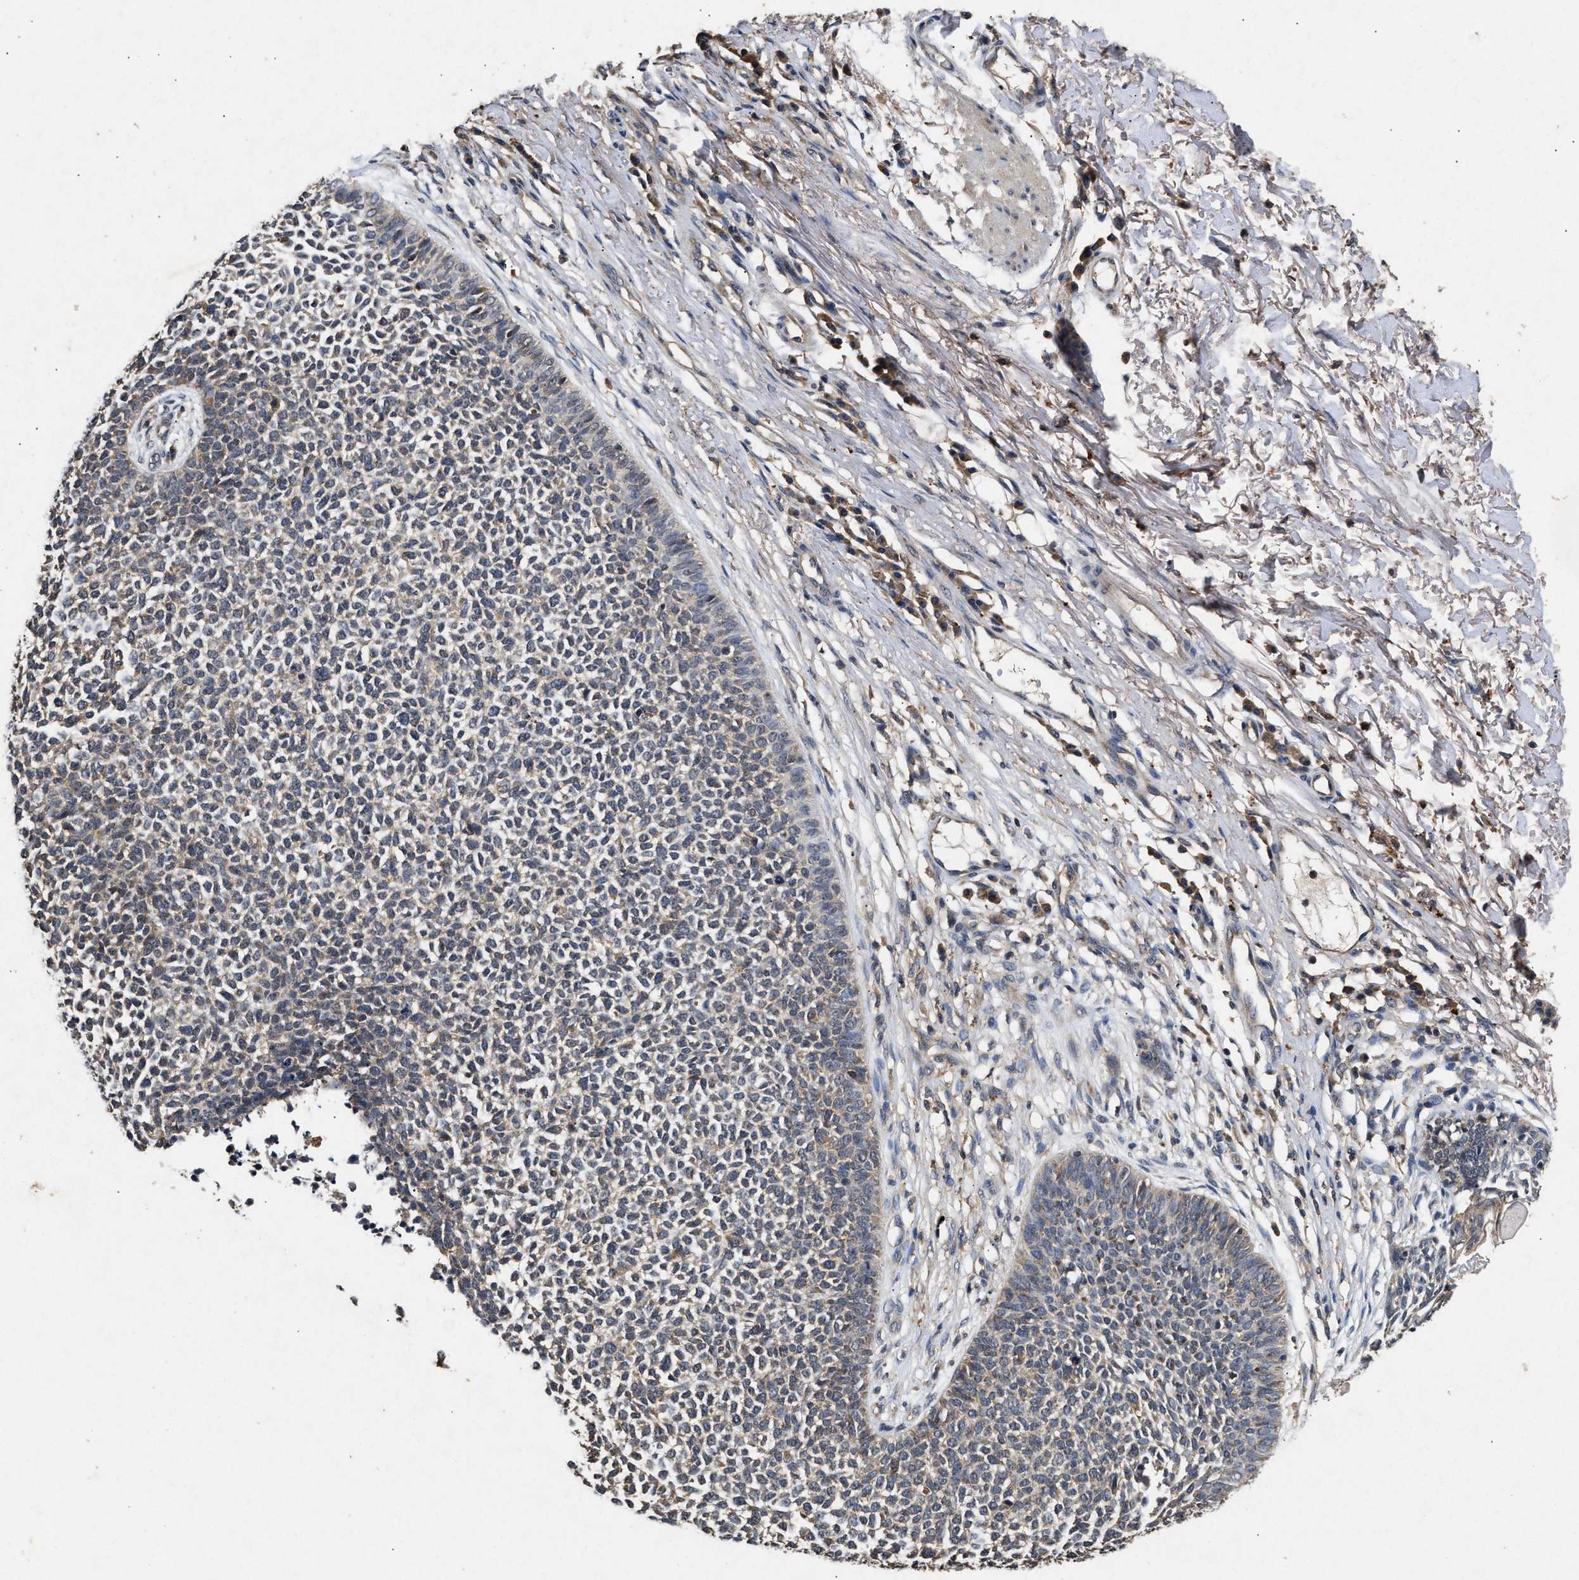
{"staining": {"intensity": "weak", "quantity": ">75%", "location": "cytoplasmic/membranous"}, "tissue": "skin cancer", "cell_type": "Tumor cells", "image_type": "cancer", "snomed": [{"axis": "morphology", "description": "Basal cell carcinoma"}, {"axis": "topography", "description": "Skin"}], "caption": "DAB immunohistochemical staining of skin cancer displays weak cytoplasmic/membranous protein positivity in approximately >75% of tumor cells.", "gene": "PDAP1", "patient": {"sex": "female", "age": 84}}